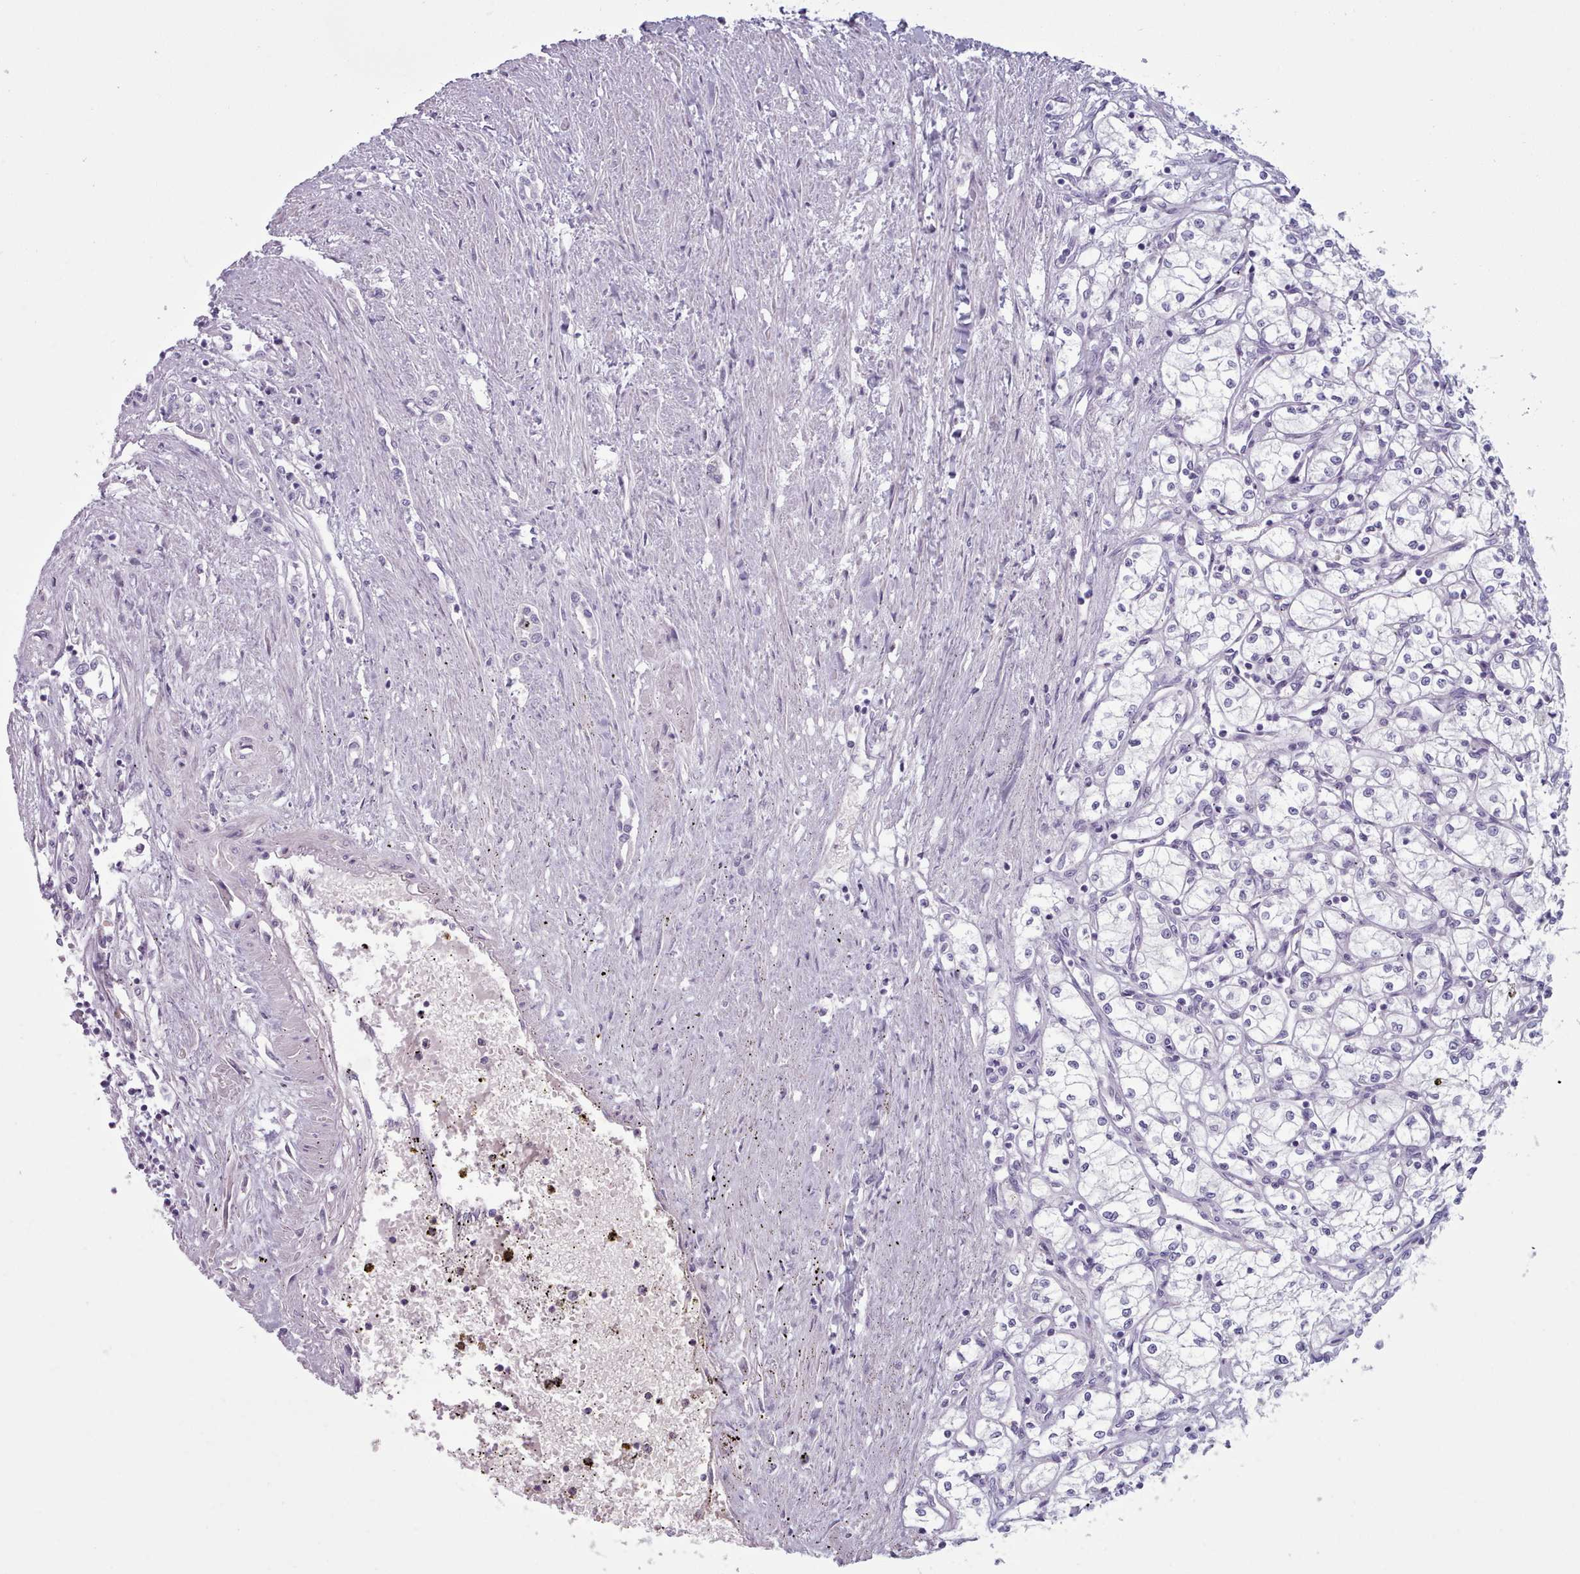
{"staining": {"intensity": "negative", "quantity": "none", "location": "none"}, "tissue": "renal cancer", "cell_type": "Tumor cells", "image_type": "cancer", "snomed": [{"axis": "morphology", "description": "Adenocarcinoma, NOS"}, {"axis": "topography", "description": "Kidney"}], "caption": "Immunohistochemical staining of renal cancer (adenocarcinoma) displays no significant positivity in tumor cells.", "gene": "ZNF43", "patient": {"sex": "male", "age": 59}}